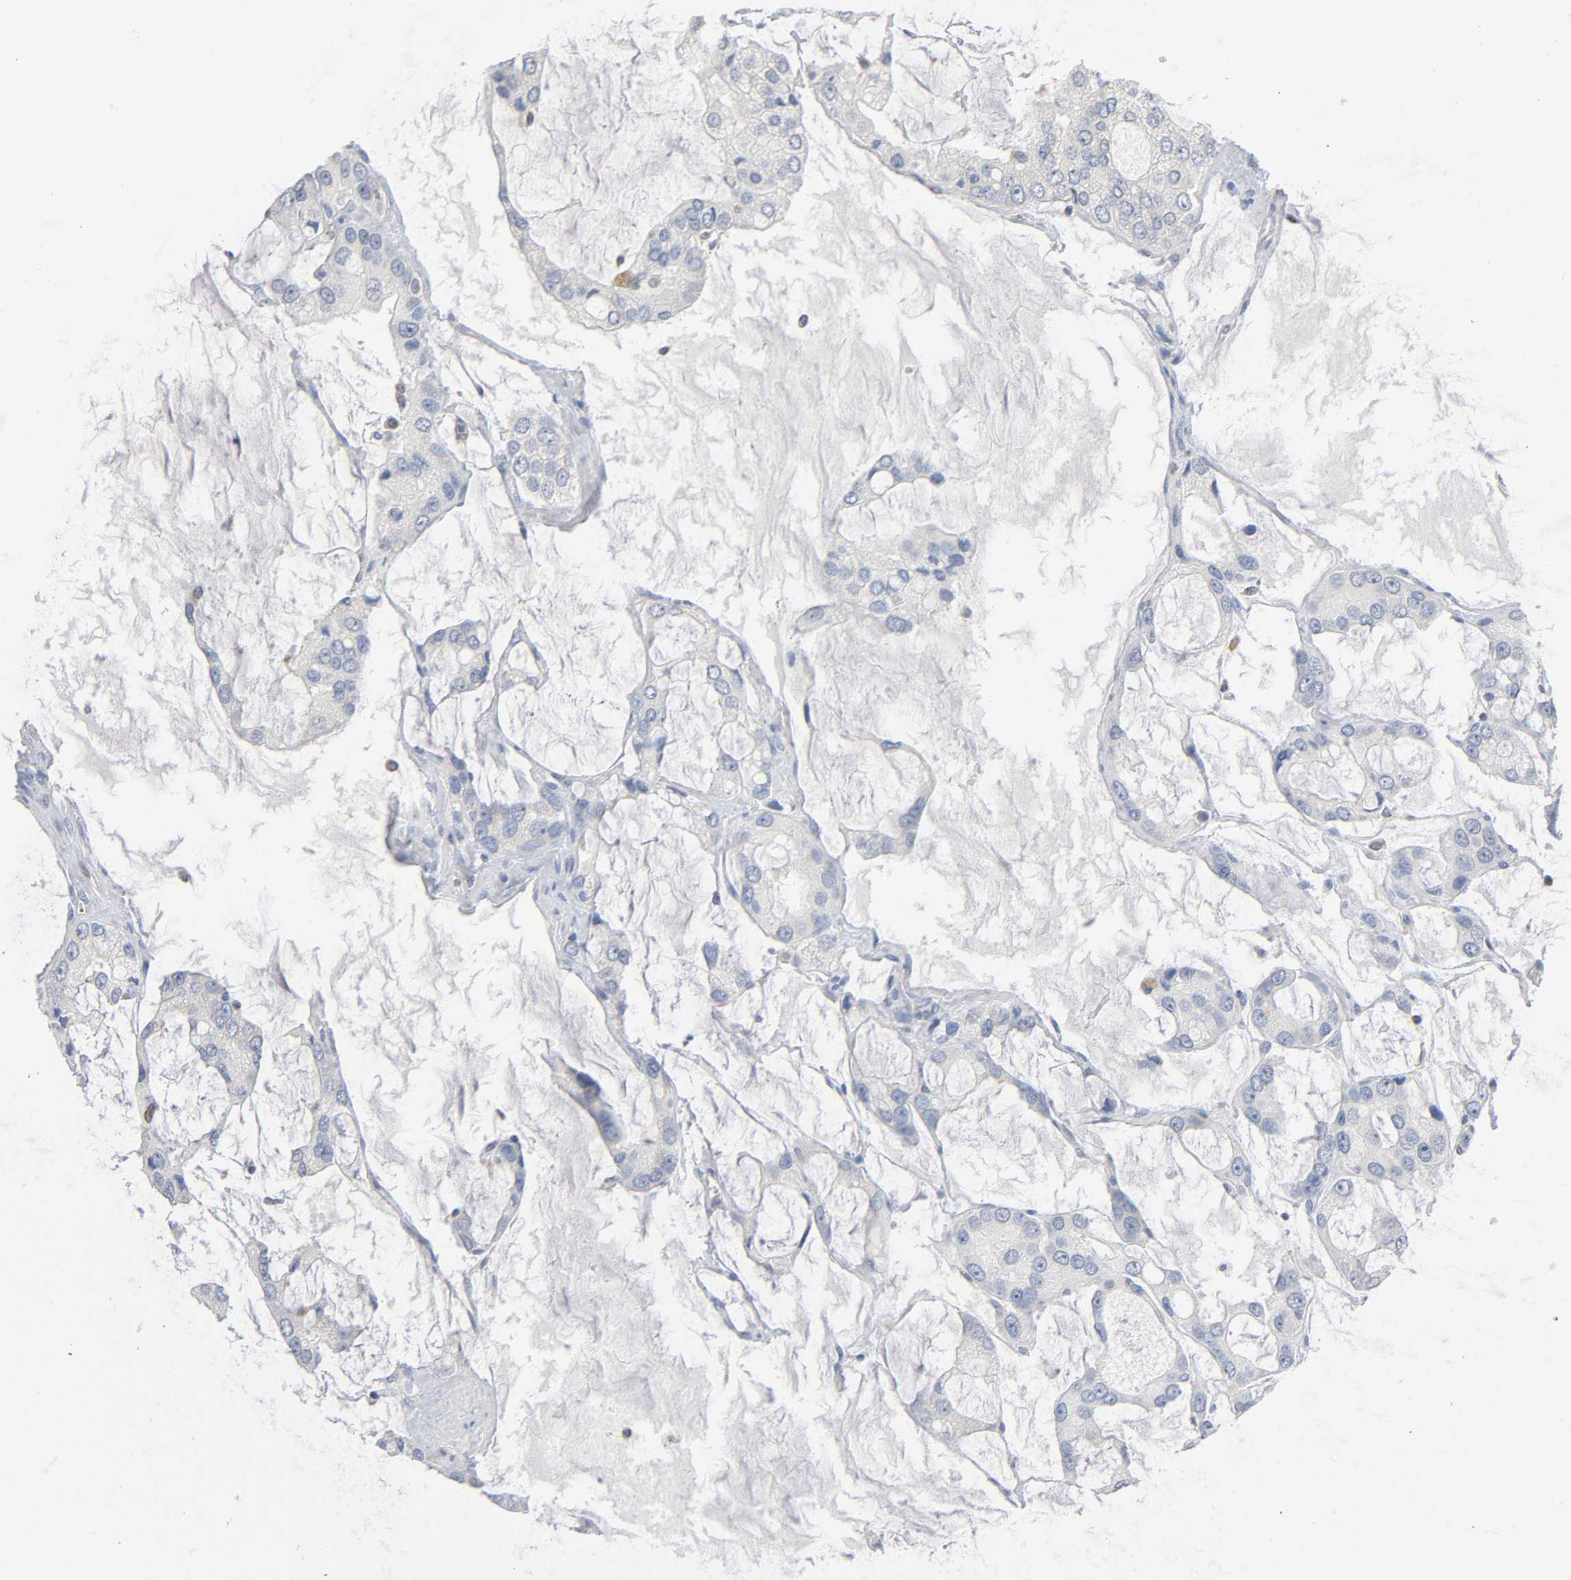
{"staining": {"intensity": "negative", "quantity": "none", "location": "none"}, "tissue": "prostate cancer", "cell_type": "Tumor cells", "image_type": "cancer", "snomed": [{"axis": "morphology", "description": "Adenocarcinoma, High grade"}, {"axis": "topography", "description": "Prostate"}], "caption": "Immunohistochemical staining of prostate cancer displays no significant expression in tumor cells. The staining is performed using DAB brown chromogen with nuclei counter-stained in using hematoxylin.", "gene": "BAK1", "patient": {"sex": "male", "age": 67}}